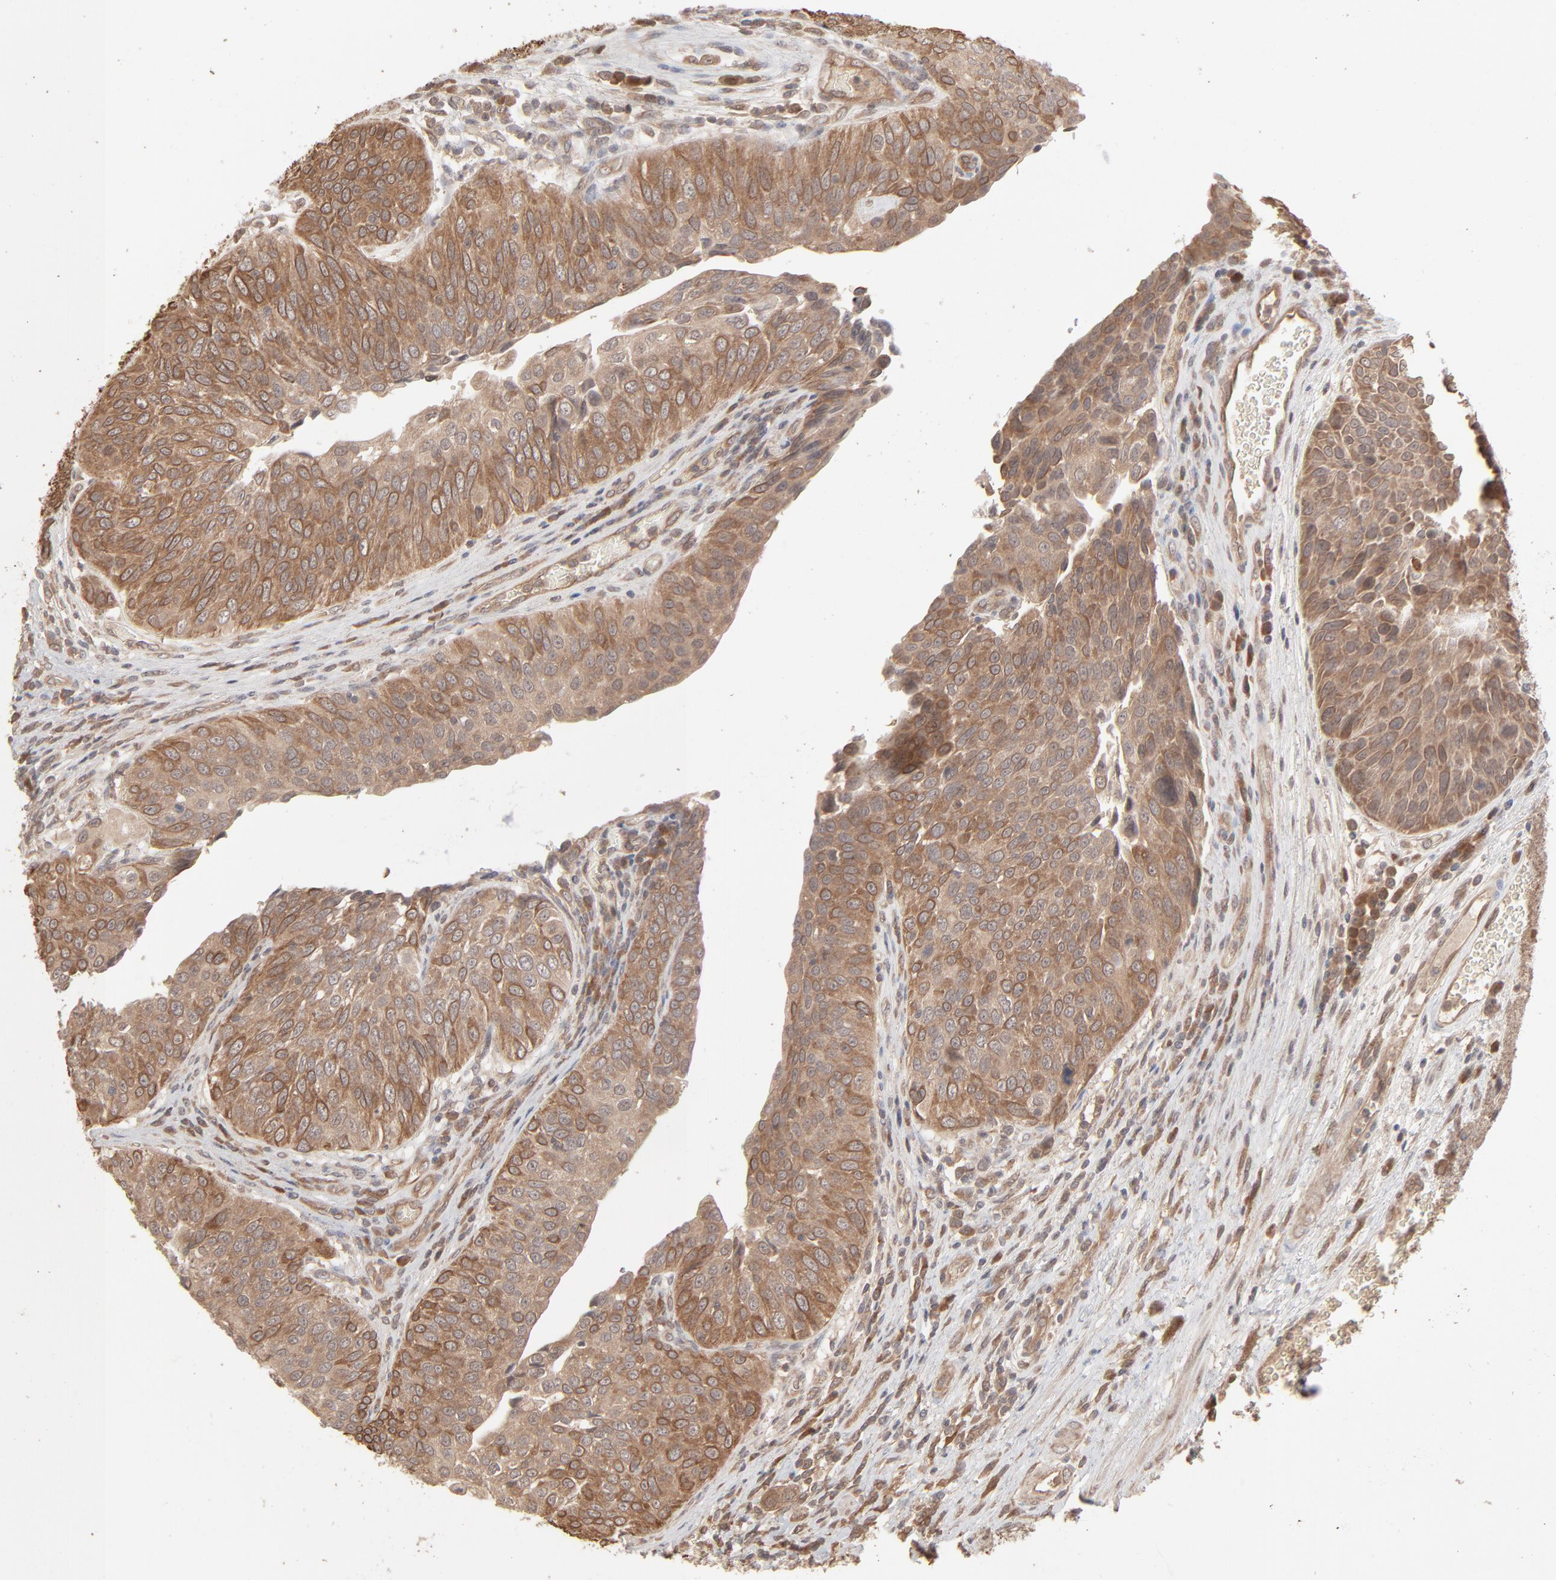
{"staining": {"intensity": "moderate", "quantity": ">75%", "location": "cytoplasmic/membranous"}, "tissue": "urothelial cancer", "cell_type": "Tumor cells", "image_type": "cancer", "snomed": [{"axis": "morphology", "description": "Urothelial carcinoma, High grade"}, {"axis": "topography", "description": "Urinary bladder"}], "caption": "Protein expression by immunohistochemistry displays moderate cytoplasmic/membranous positivity in approximately >75% of tumor cells in urothelial cancer.", "gene": "SCFD1", "patient": {"sex": "male", "age": 50}}